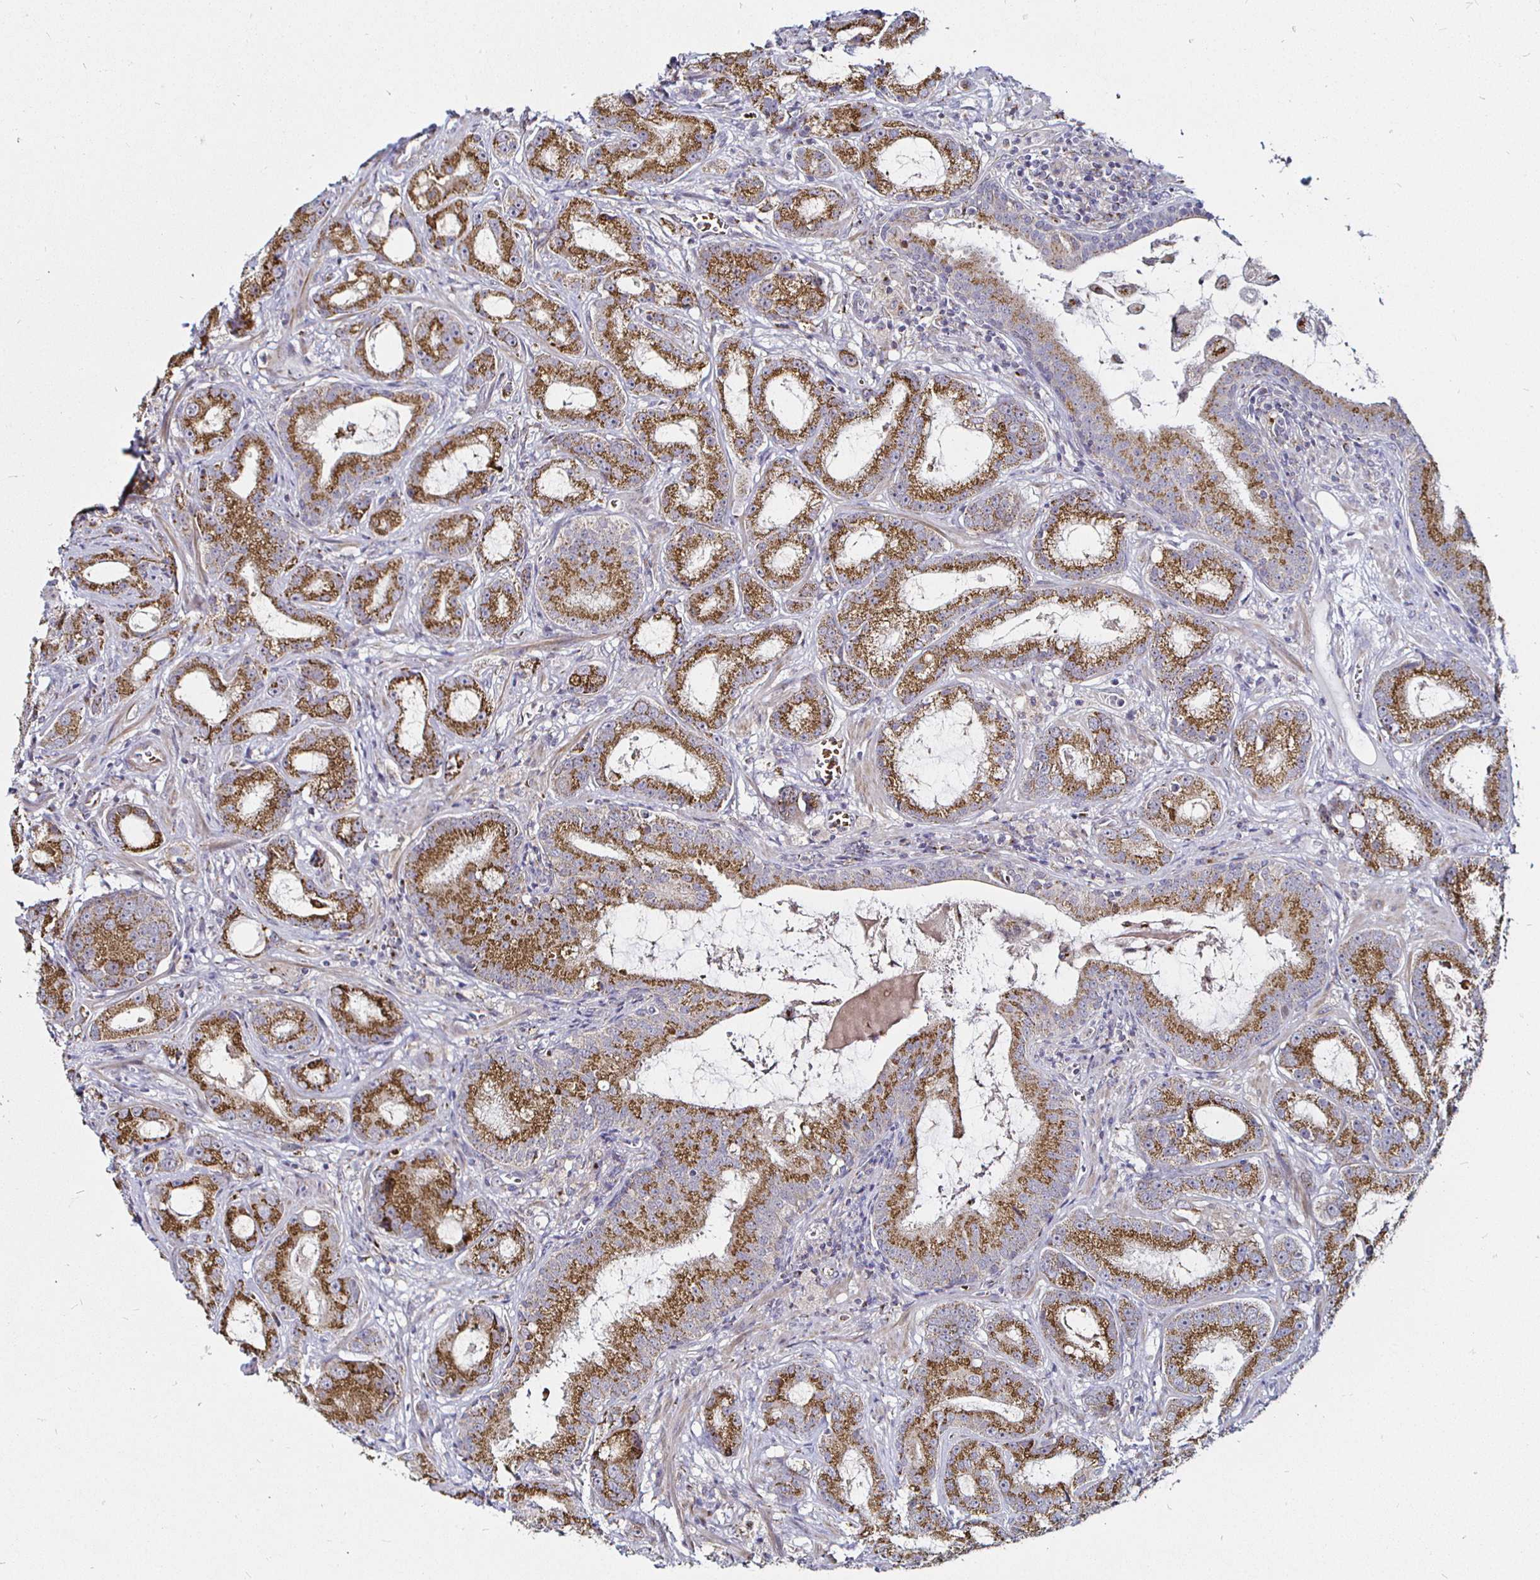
{"staining": {"intensity": "moderate", "quantity": ">75%", "location": "cytoplasmic/membranous"}, "tissue": "prostate cancer", "cell_type": "Tumor cells", "image_type": "cancer", "snomed": [{"axis": "morphology", "description": "Adenocarcinoma, High grade"}, {"axis": "topography", "description": "Prostate"}], "caption": "High-grade adenocarcinoma (prostate) tissue exhibits moderate cytoplasmic/membranous positivity in about >75% of tumor cells (Stains: DAB (3,3'-diaminobenzidine) in brown, nuclei in blue, Microscopy: brightfield microscopy at high magnification).", "gene": "ATG3", "patient": {"sex": "male", "age": 65}}